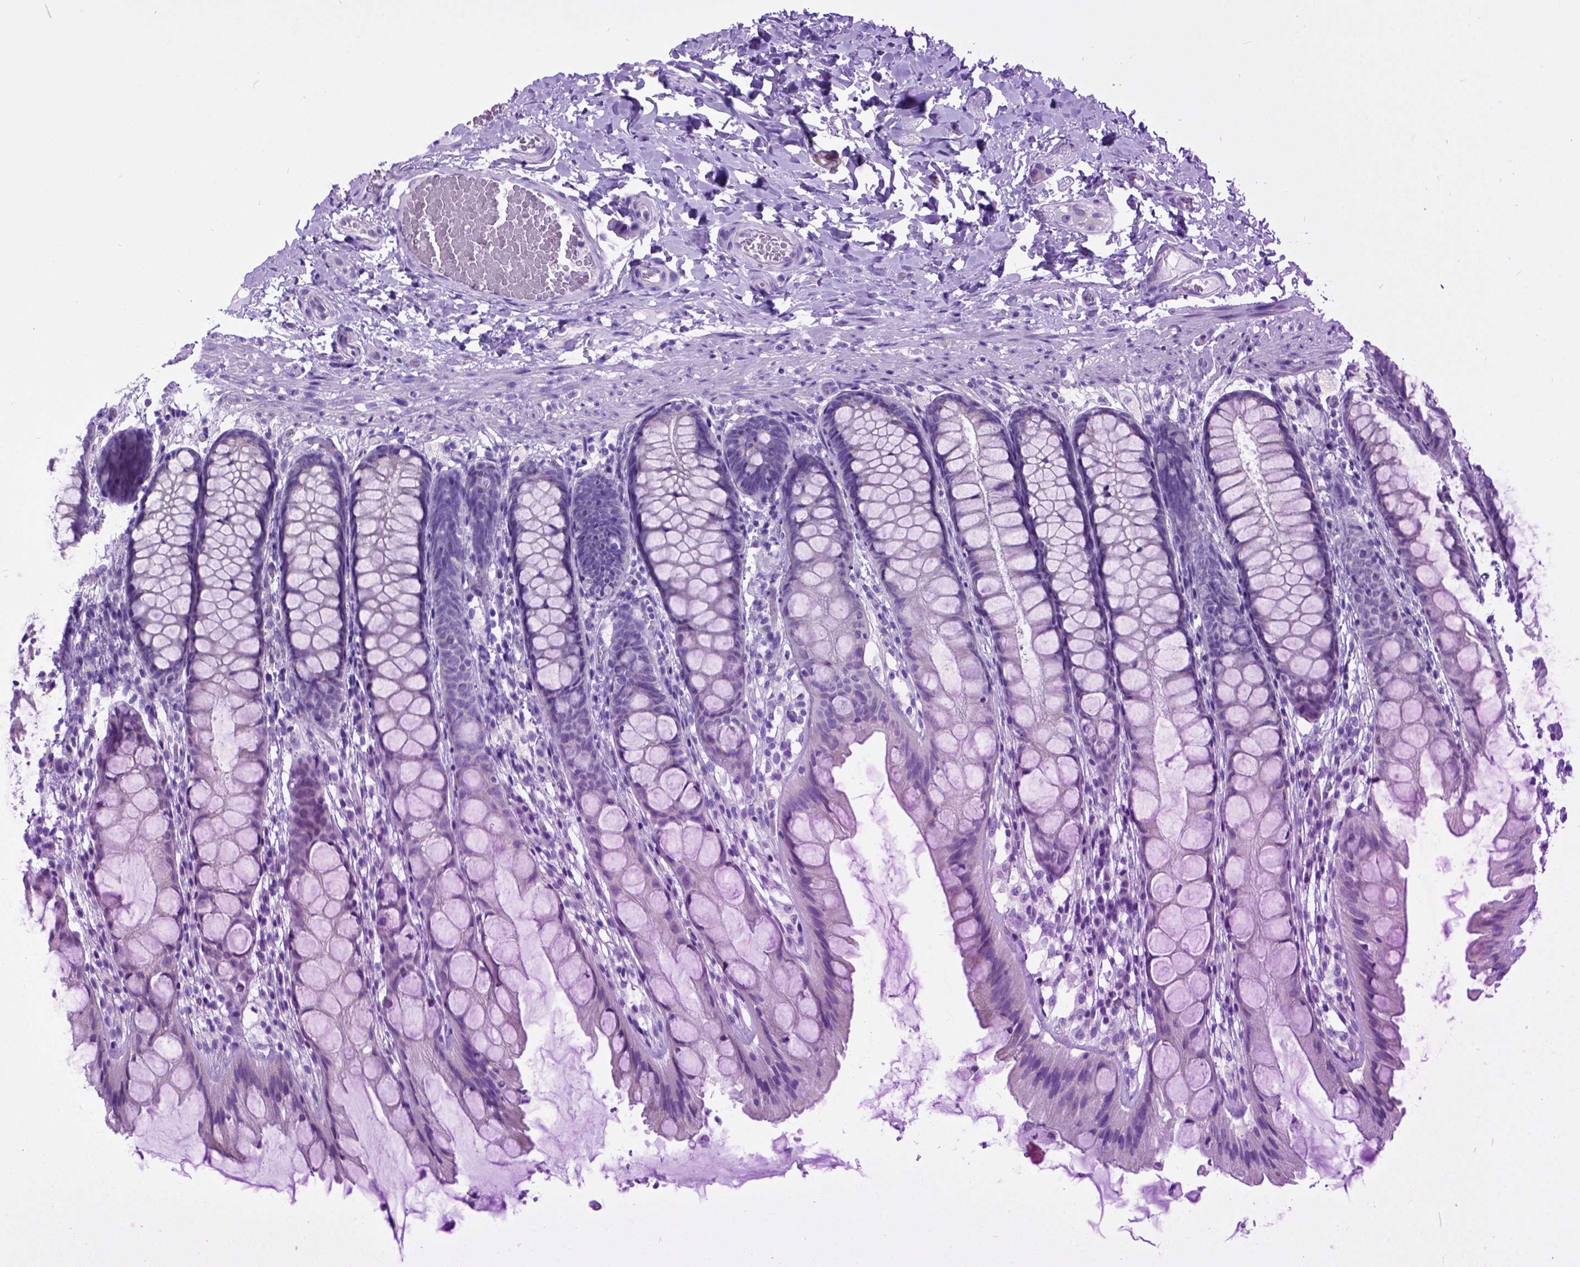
{"staining": {"intensity": "negative", "quantity": "none", "location": "none"}, "tissue": "colon", "cell_type": "Endothelial cells", "image_type": "normal", "snomed": [{"axis": "morphology", "description": "Normal tissue, NOS"}, {"axis": "topography", "description": "Colon"}], "caption": "Benign colon was stained to show a protein in brown. There is no significant positivity in endothelial cells. Nuclei are stained in blue.", "gene": "ODAD3", "patient": {"sex": "male", "age": 47}}